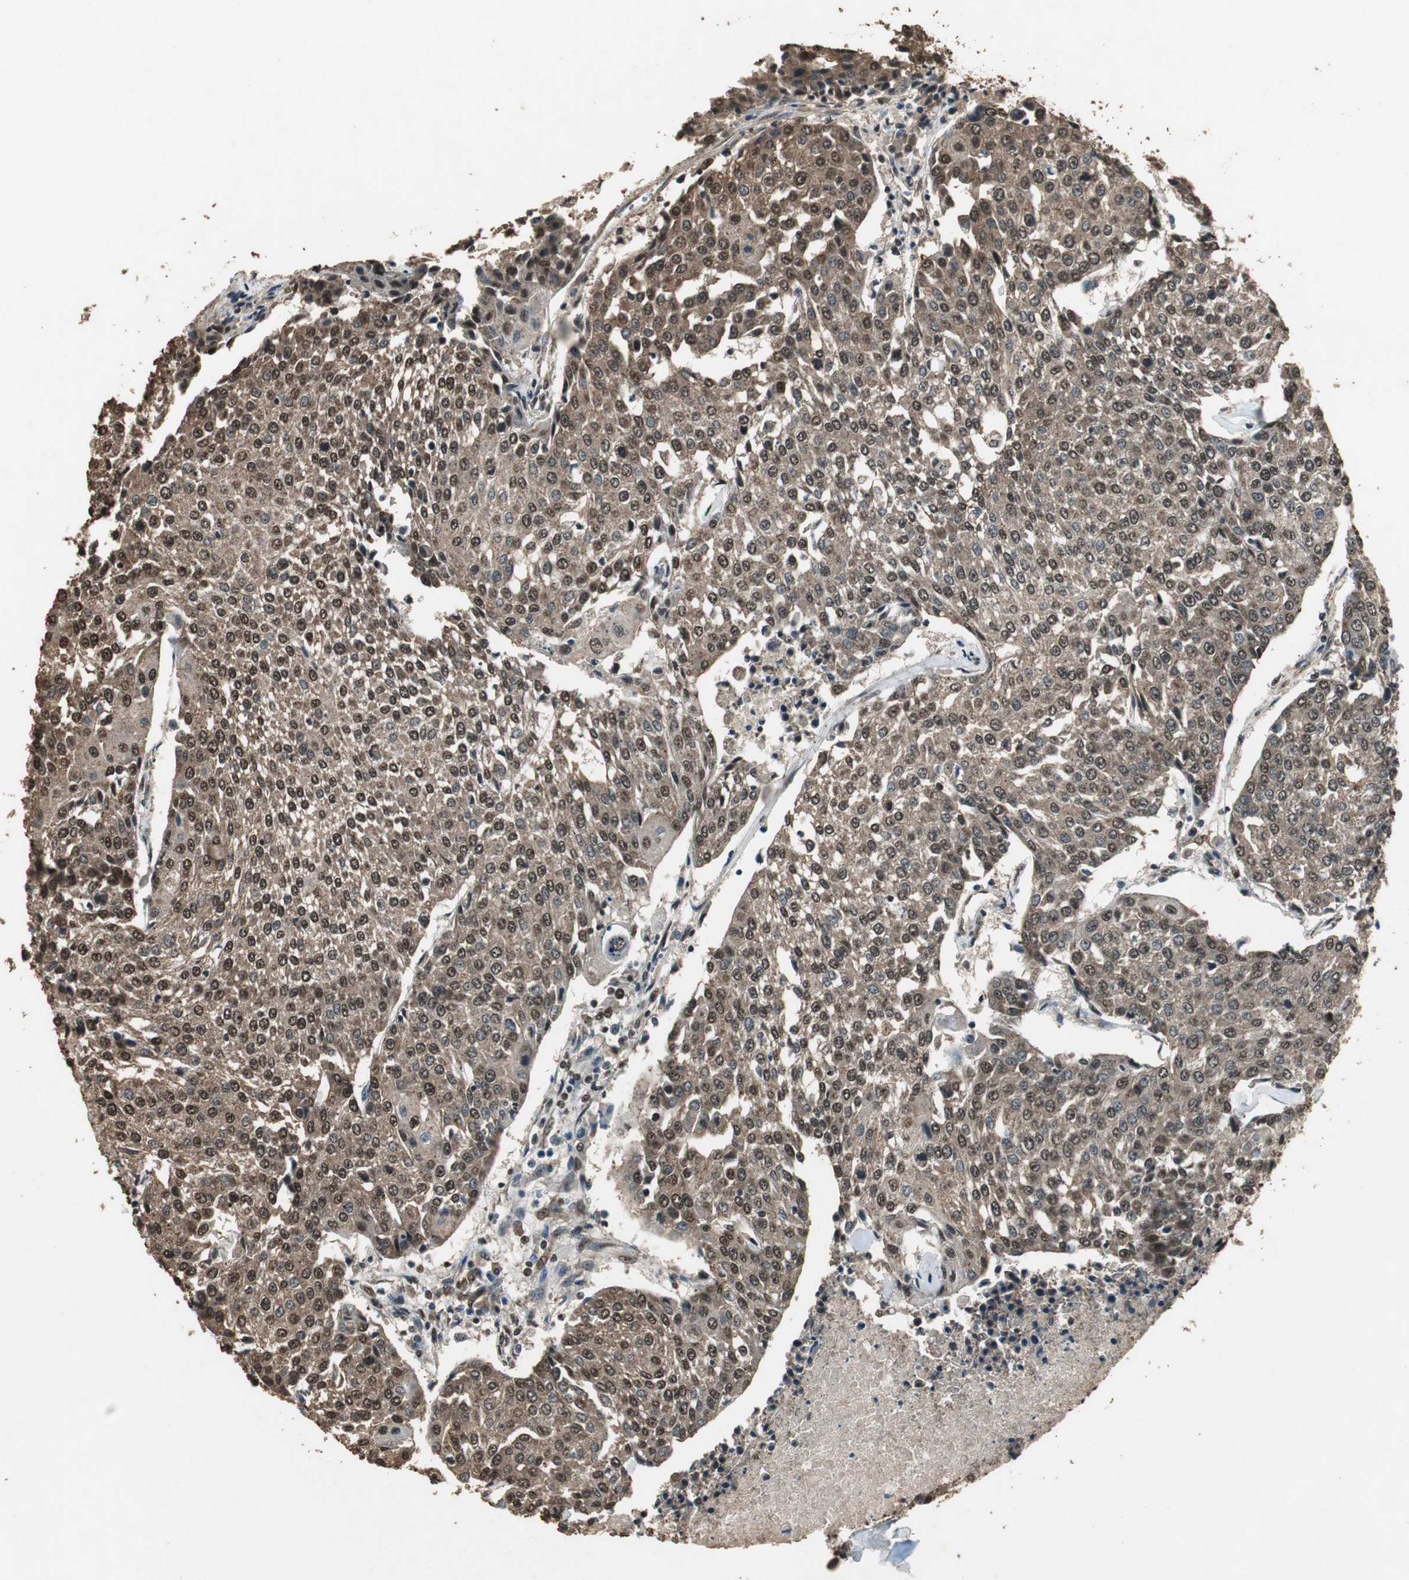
{"staining": {"intensity": "strong", "quantity": ">75%", "location": "cytoplasmic/membranous,nuclear"}, "tissue": "urothelial cancer", "cell_type": "Tumor cells", "image_type": "cancer", "snomed": [{"axis": "morphology", "description": "Urothelial carcinoma, High grade"}, {"axis": "topography", "description": "Urinary bladder"}], "caption": "Urothelial cancer stained with DAB immunohistochemistry reveals high levels of strong cytoplasmic/membranous and nuclear positivity in approximately >75% of tumor cells.", "gene": "PPP1R13B", "patient": {"sex": "female", "age": 85}}